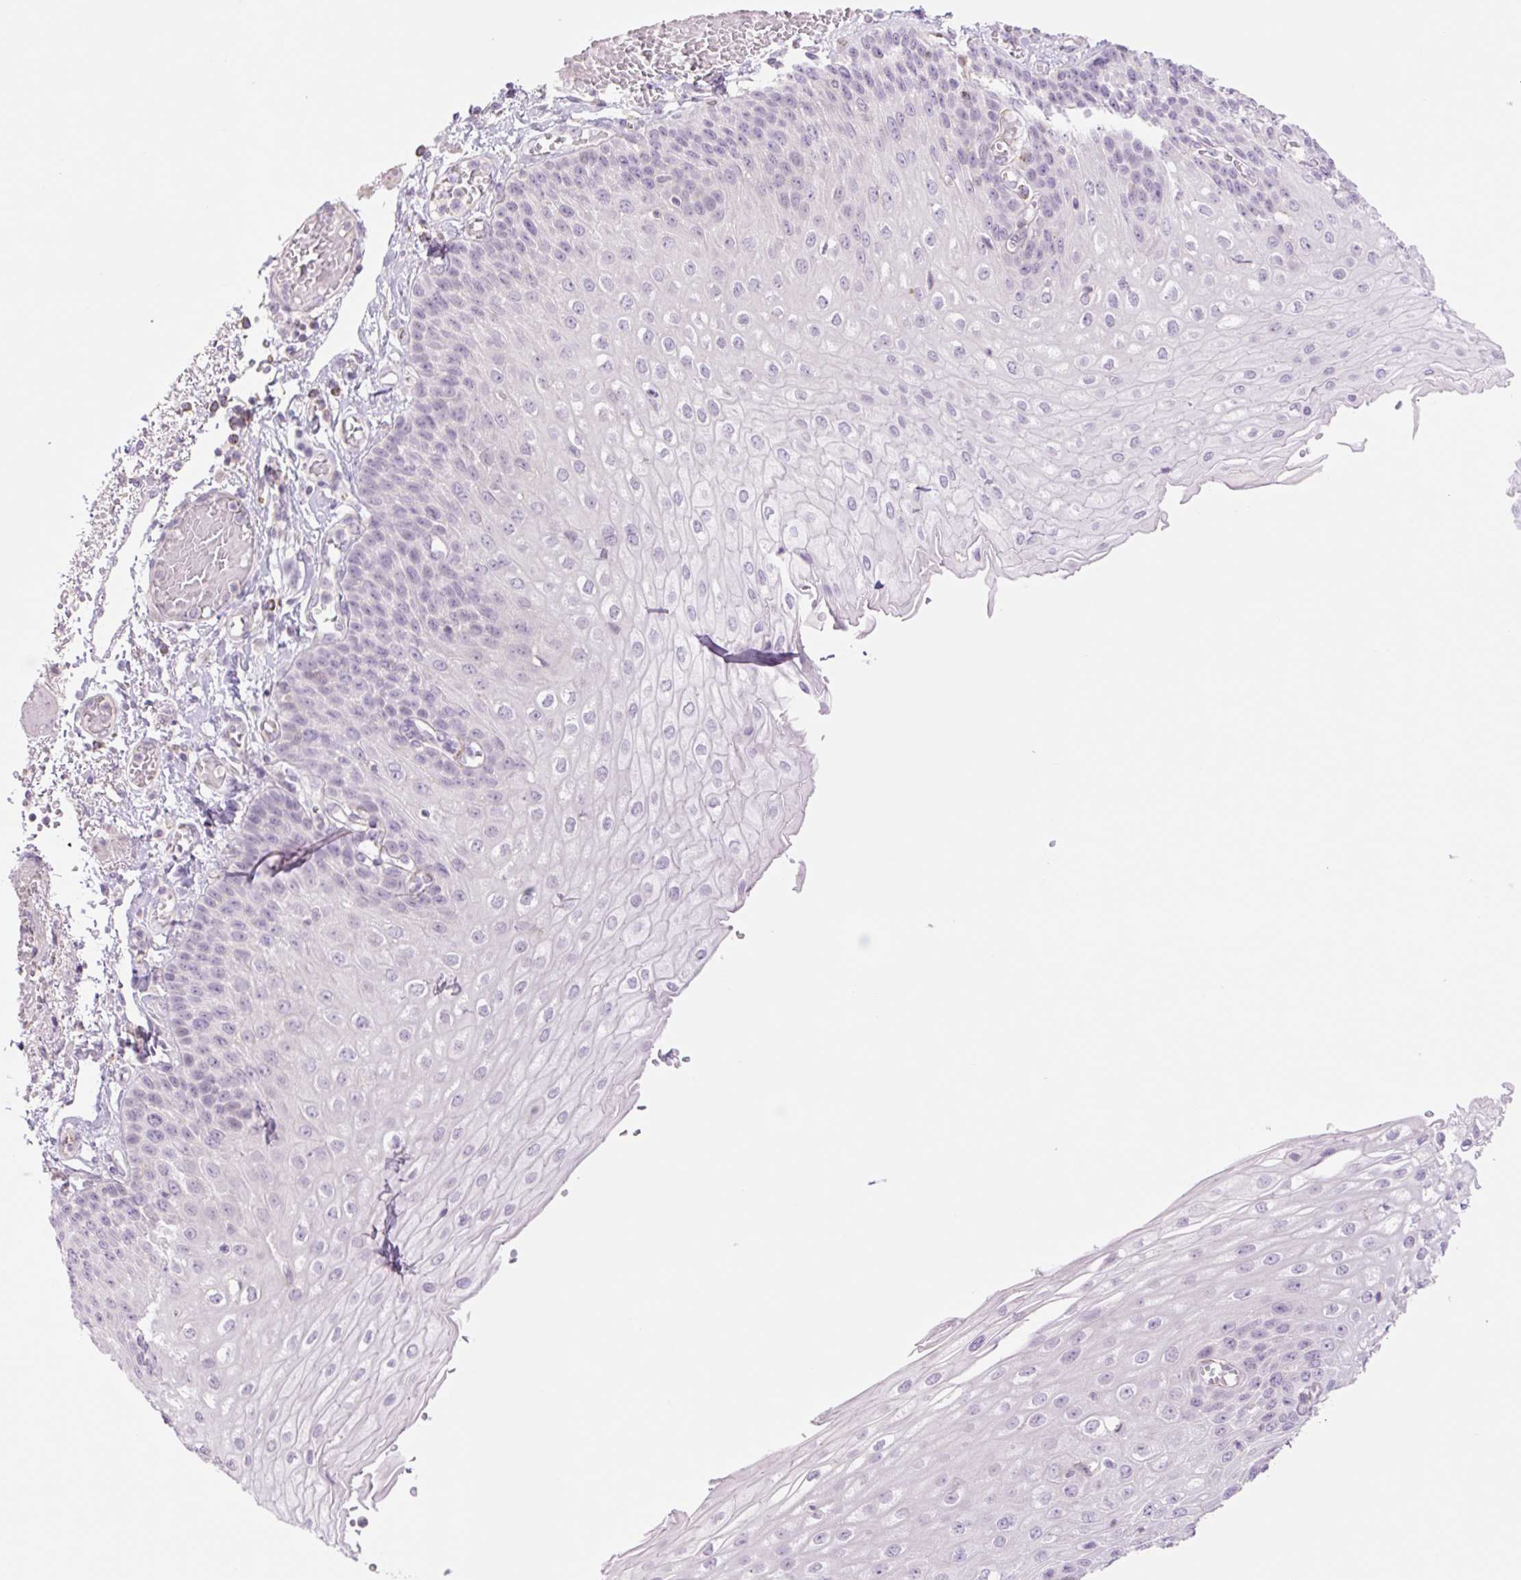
{"staining": {"intensity": "negative", "quantity": "none", "location": "none"}, "tissue": "esophagus", "cell_type": "Squamous epithelial cells", "image_type": "normal", "snomed": [{"axis": "morphology", "description": "Normal tissue, NOS"}, {"axis": "morphology", "description": "Adenocarcinoma, NOS"}, {"axis": "topography", "description": "Esophagus"}], "caption": "Micrograph shows no protein staining in squamous epithelial cells of normal esophagus.", "gene": "ZFYVE21", "patient": {"sex": "male", "age": 81}}